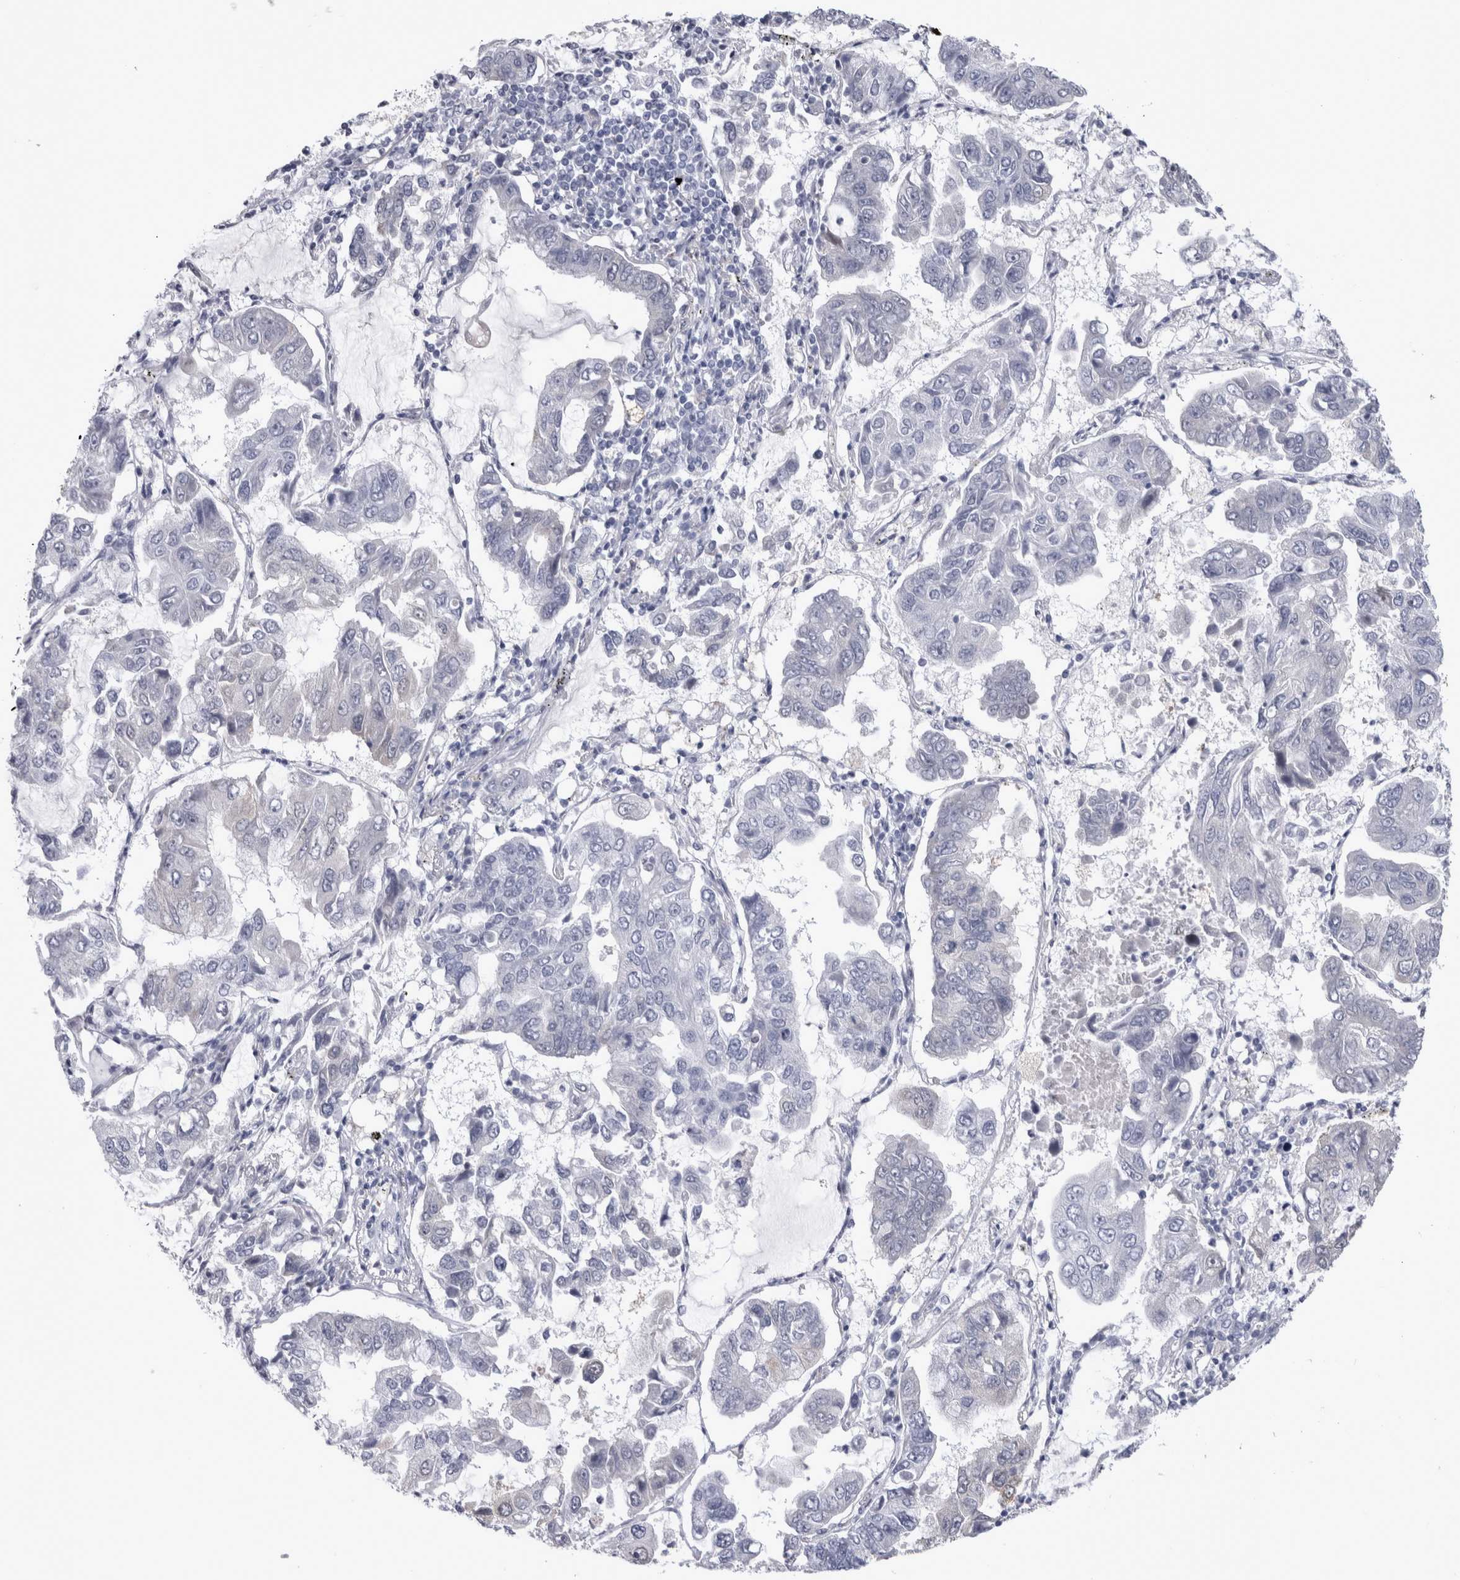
{"staining": {"intensity": "negative", "quantity": "none", "location": "none"}, "tissue": "lung cancer", "cell_type": "Tumor cells", "image_type": "cancer", "snomed": [{"axis": "morphology", "description": "Adenocarcinoma, NOS"}, {"axis": "topography", "description": "Lung"}], "caption": "This is a histopathology image of IHC staining of lung adenocarcinoma, which shows no expression in tumor cells. The staining was performed using DAB to visualize the protein expression in brown, while the nuclei were stained in blue with hematoxylin (Magnification: 20x).", "gene": "ACOT7", "patient": {"sex": "male", "age": 64}}